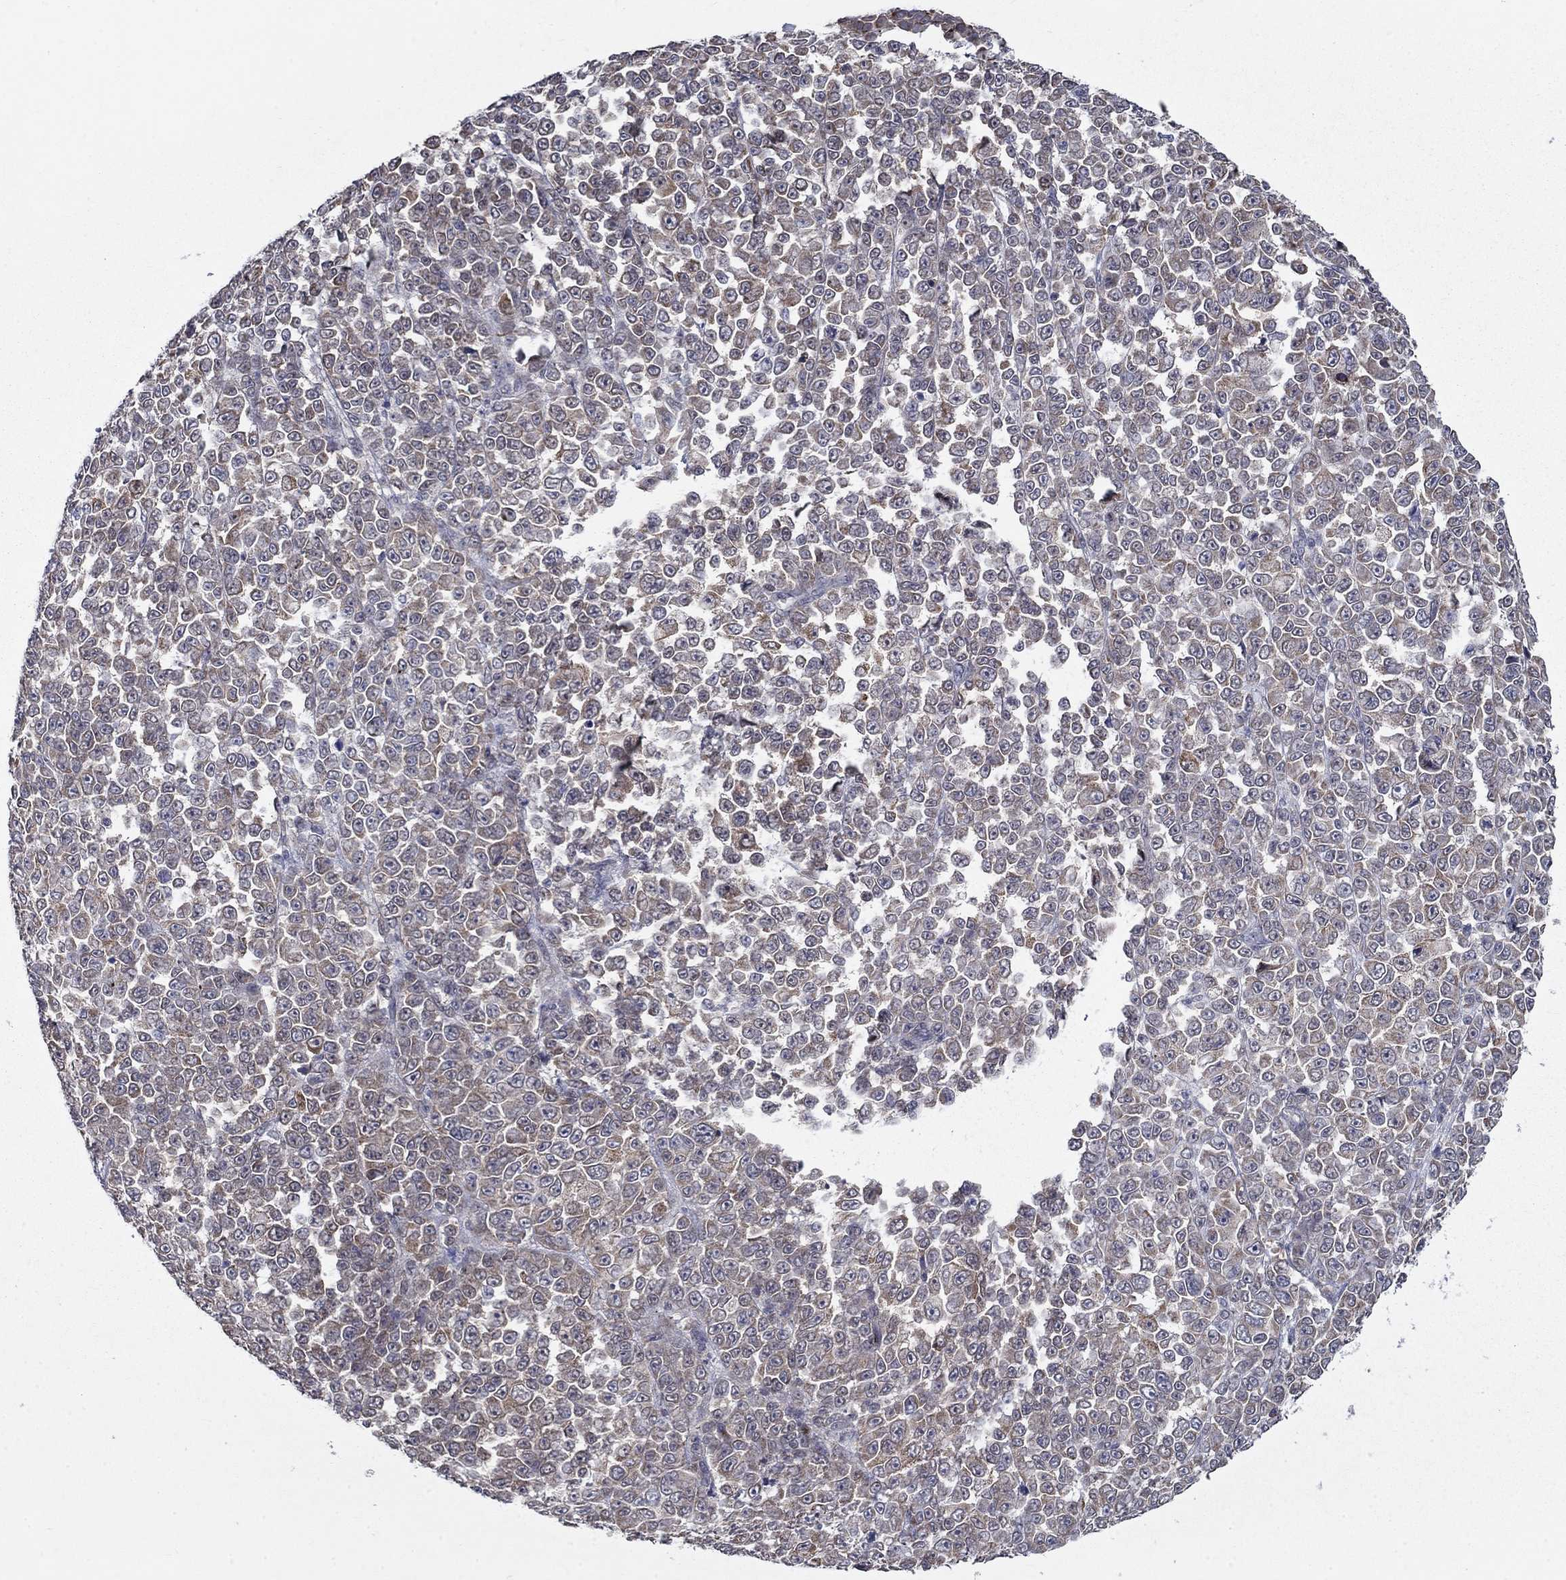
{"staining": {"intensity": "weak", "quantity": ">75%", "location": "cytoplasmic/membranous"}, "tissue": "melanoma", "cell_type": "Tumor cells", "image_type": "cancer", "snomed": [{"axis": "morphology", "description": "Malignant melanoma, NOS"}, {"axis": "topography", "description": "Skin"}], "caption": "Weak cytoplasmic/membranous expression is appreciated in about >75% of tumor cells in melanoma.", "gene": "LACTB2", "patient": {"sex": "female", "age": 95}}